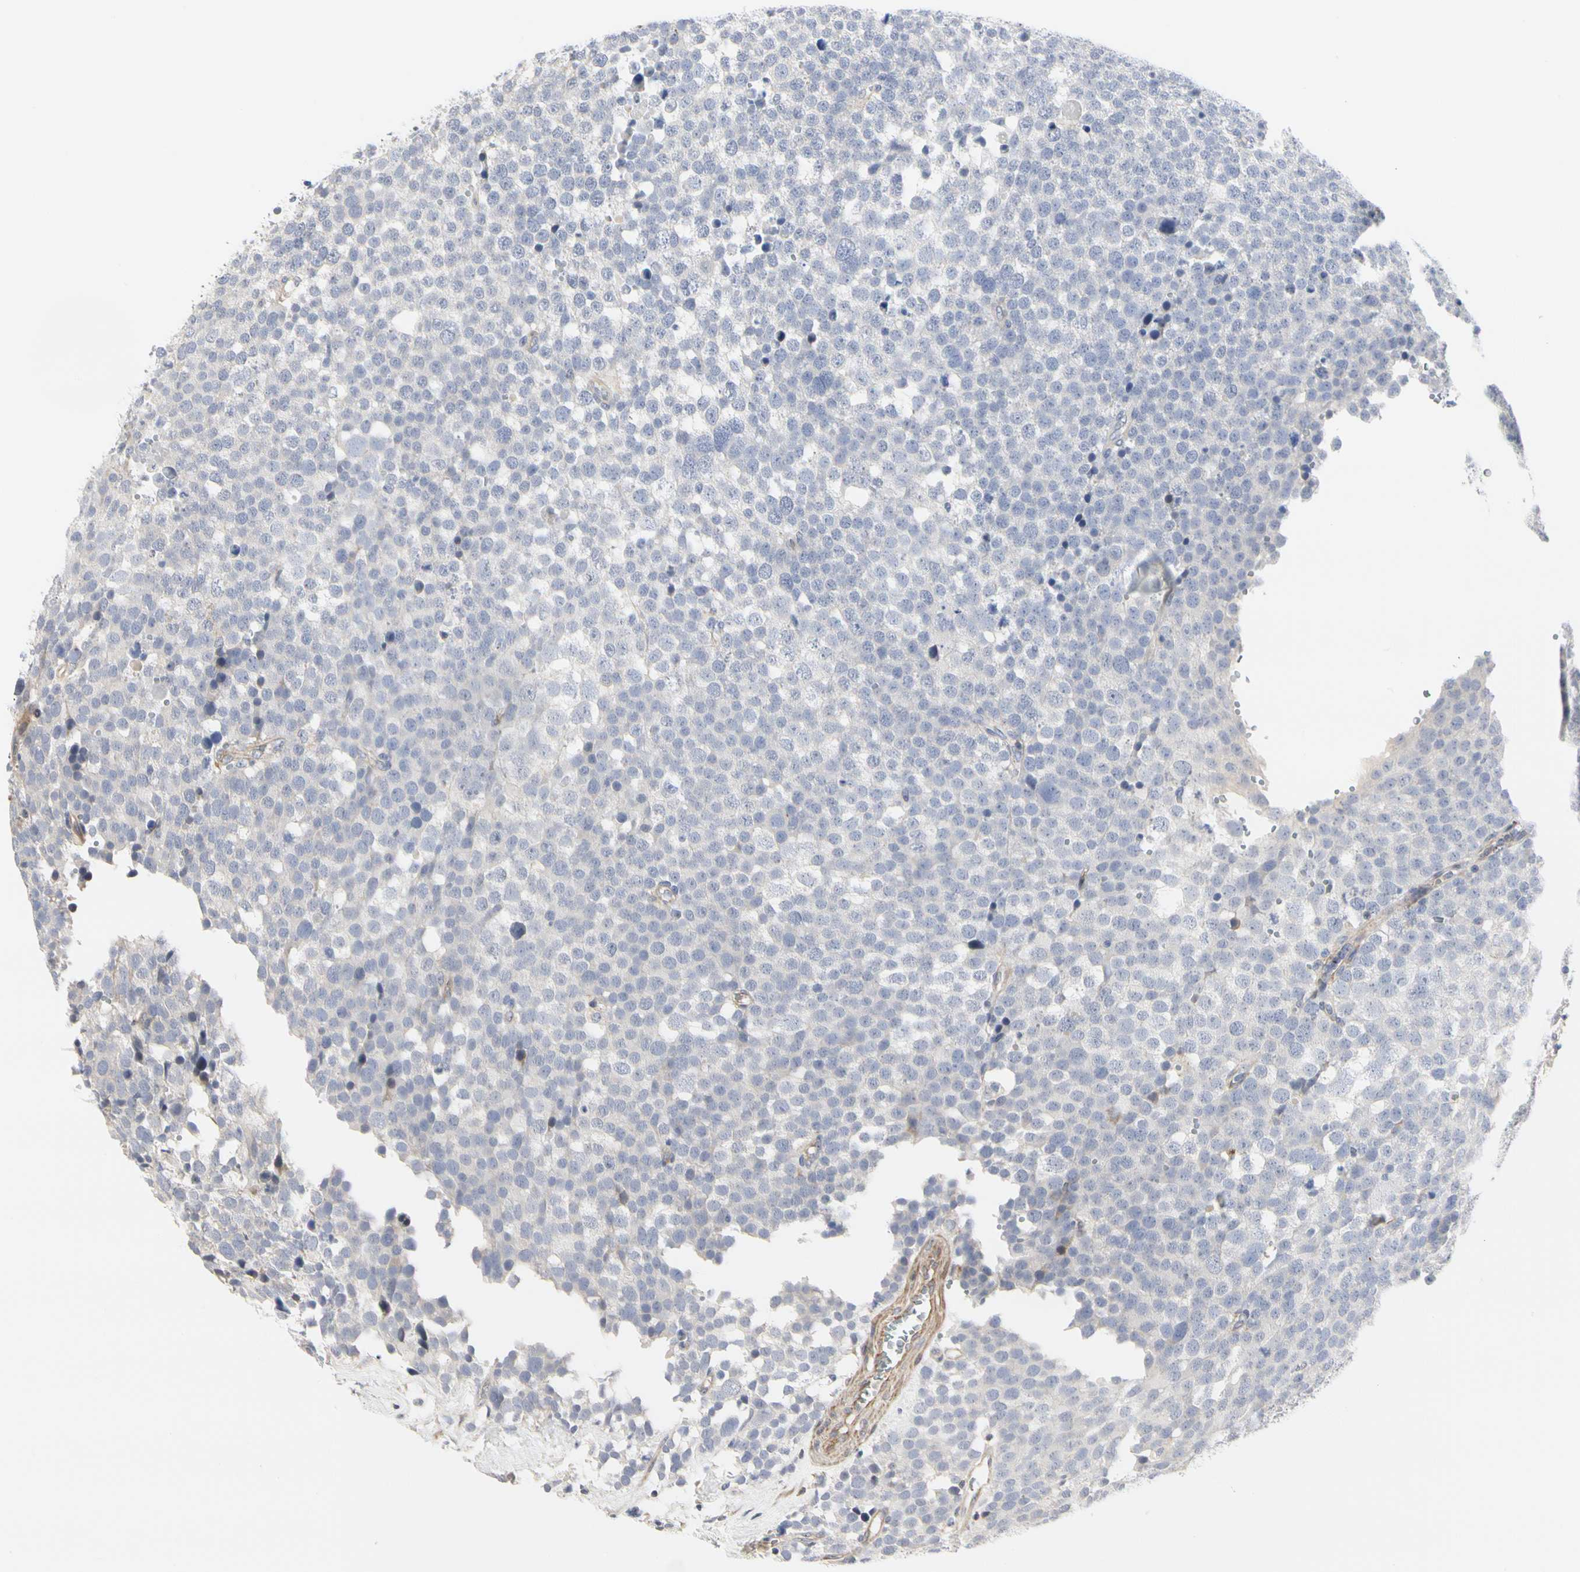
{"staining": {"intensity": "negative", "quantity": "none", "location": "none"}, "tissue": "testis cancer", "cell_type": "Tumor cells", "image_type": "cancer", "snomed": [{"axis": "morphology", "description": "Seminoma, NOS"}, {"axis": "topography", "description": "Testis"}], "caption": "Human testis seminoma stained for a protein using IHC shows no positivity in tumor cells.", "gene": "SHANK2", "patient": {"sex": "male", "age": 71}}